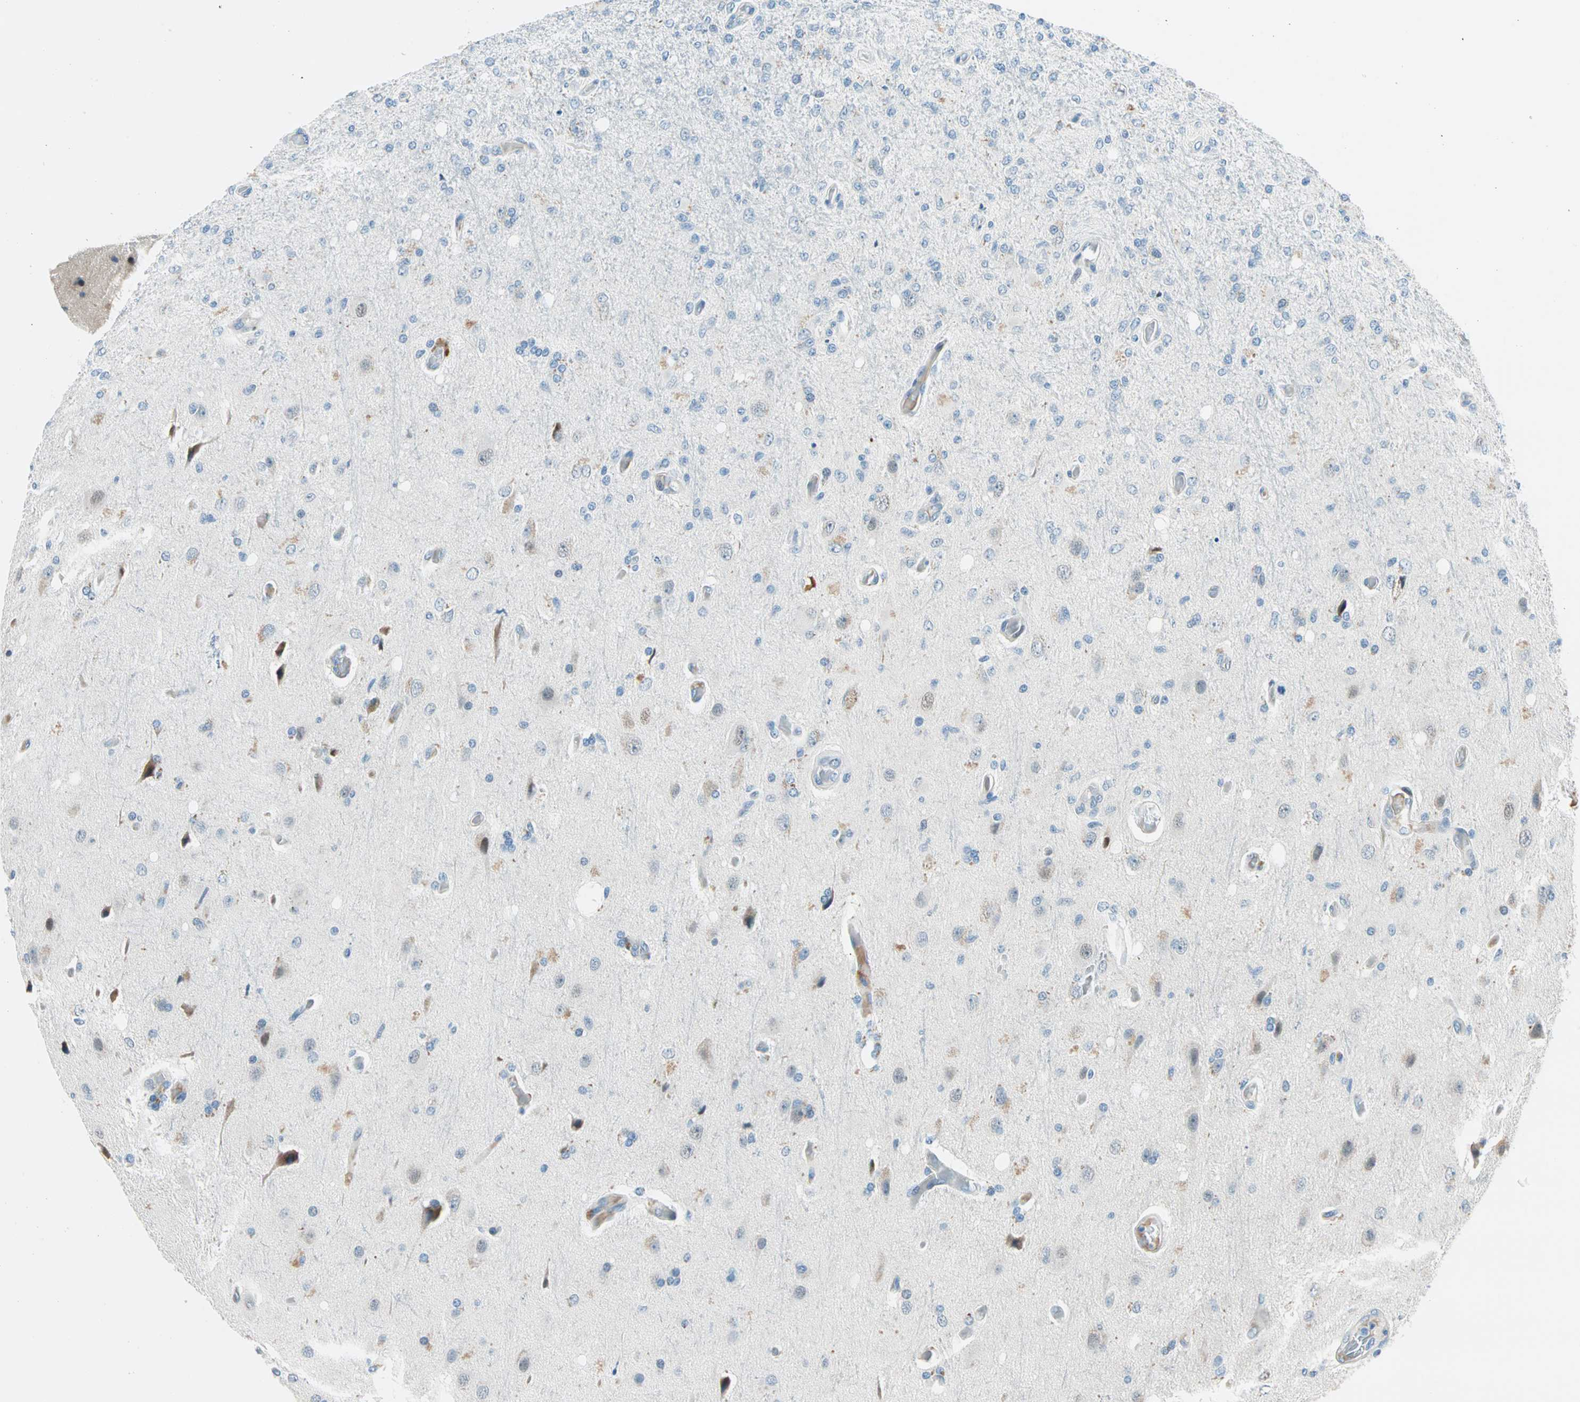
{"staining": {"intensity": "negative", "quantity": "none", "location": "none"}, "tissue": "glioma", "cell_type": "Tumor cells", "image_type": "cancer", "snomed": [{"axis": "morphology", "description": "Normal tissue, NOS"}, {"axis": "morphology", "description": "Glioma, malignant, High grade"}, {"axis": "topography", "description": "Cerebral cortex"}], "caption": "DAB immunohistochemical staining of human malignant glioma (high-grade) exhibits no significant positivity in tumor cells.", "gene": "TMEM163", "patient": {"sex": "male", "age": 77}}